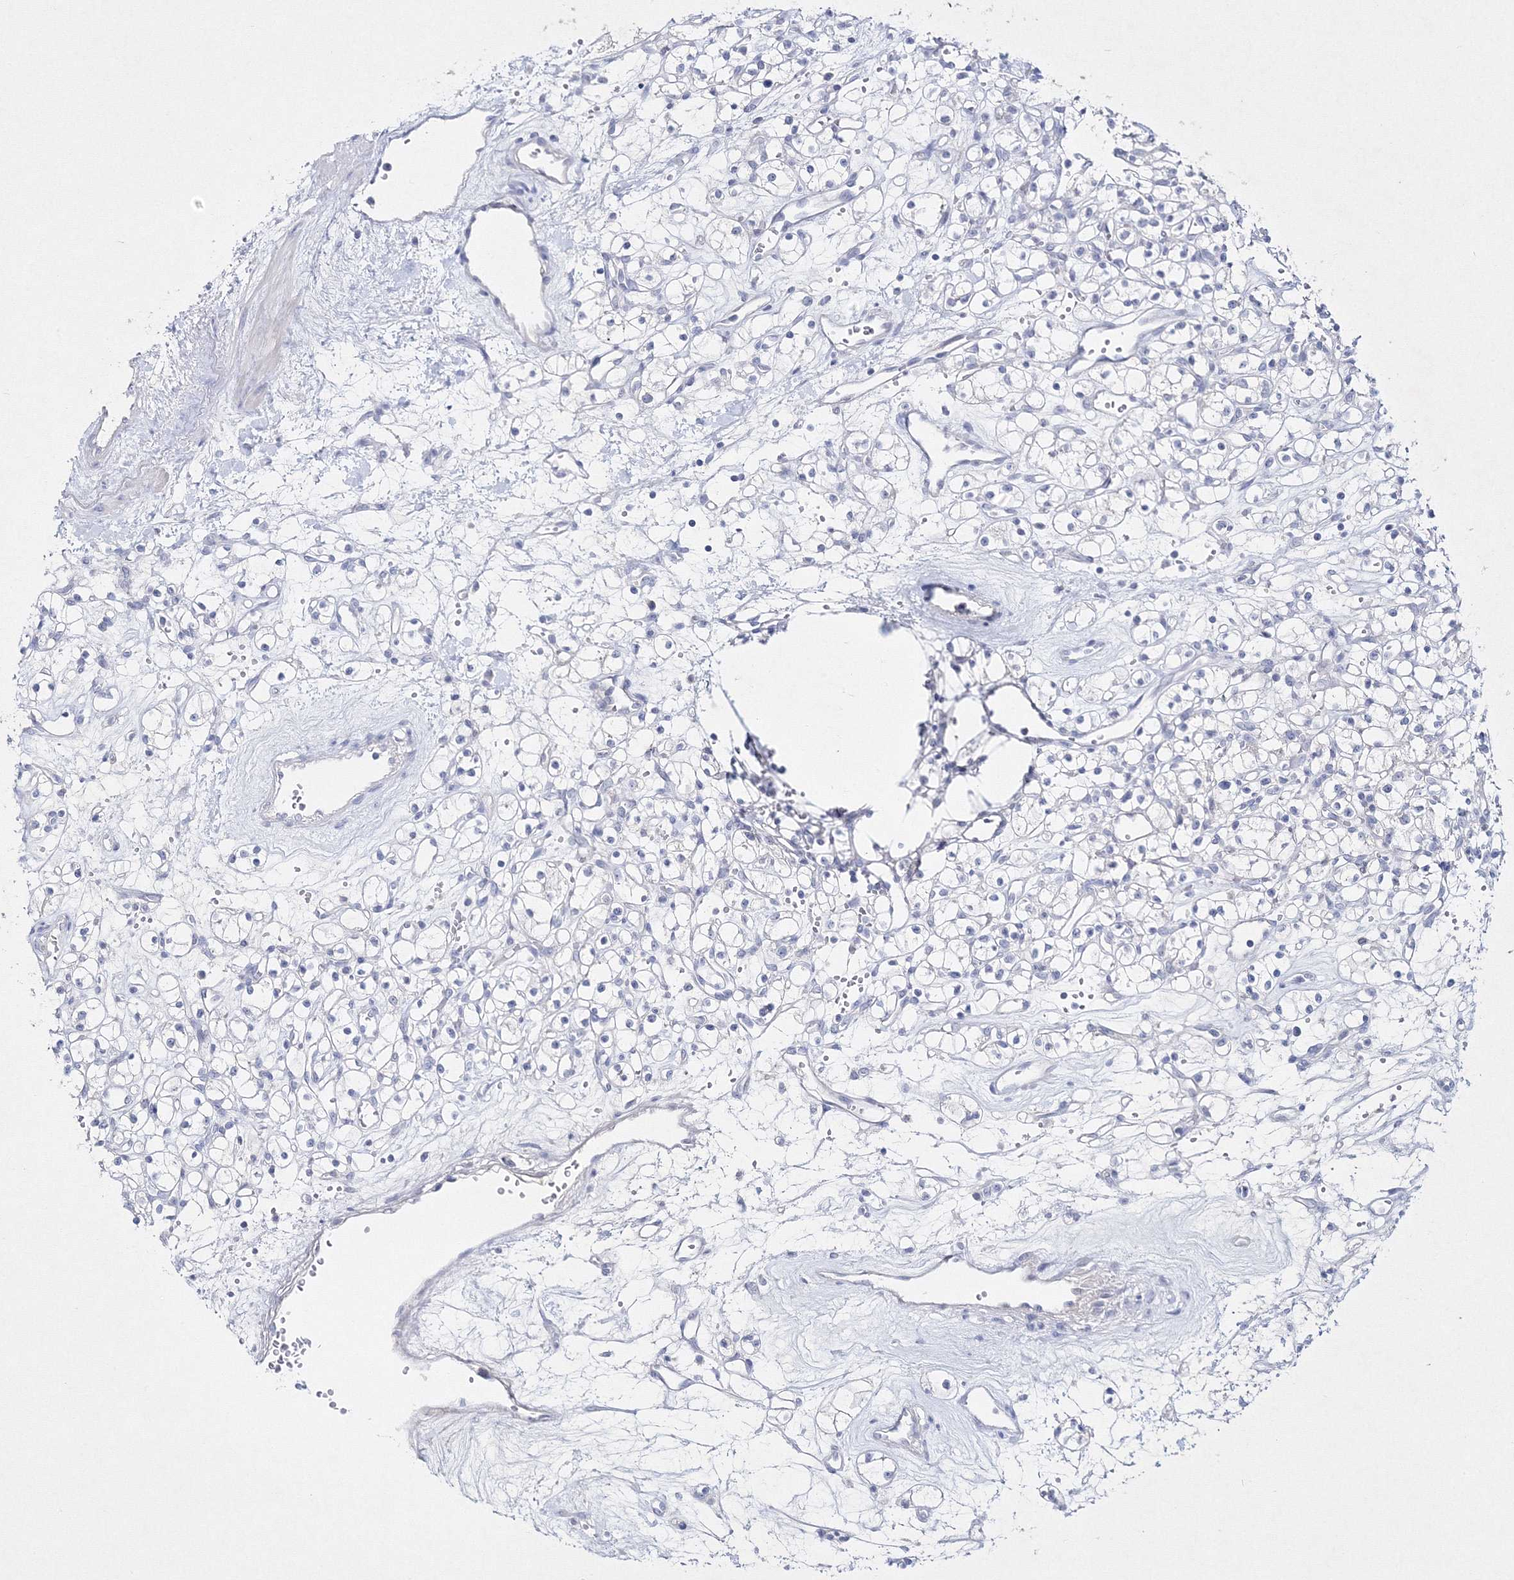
{"staining": {"intensity": "negative", "quantity": "none", "location": "none"}, "tissue": "renal cancer", "cell_type": "Tumor cells", "image_type": "cancer", "snomed": [{"axis": "morphology", "description": "Adenocarcinoma, NOS"}, {"axis": "topography", "description": "Kidney"}], "caption": "This is an IHC image of renal adenocarcinoma. There is no positivity in tumor cells.", "gene": "NEU4", "patient": {"sex": "female", "age": 59}}